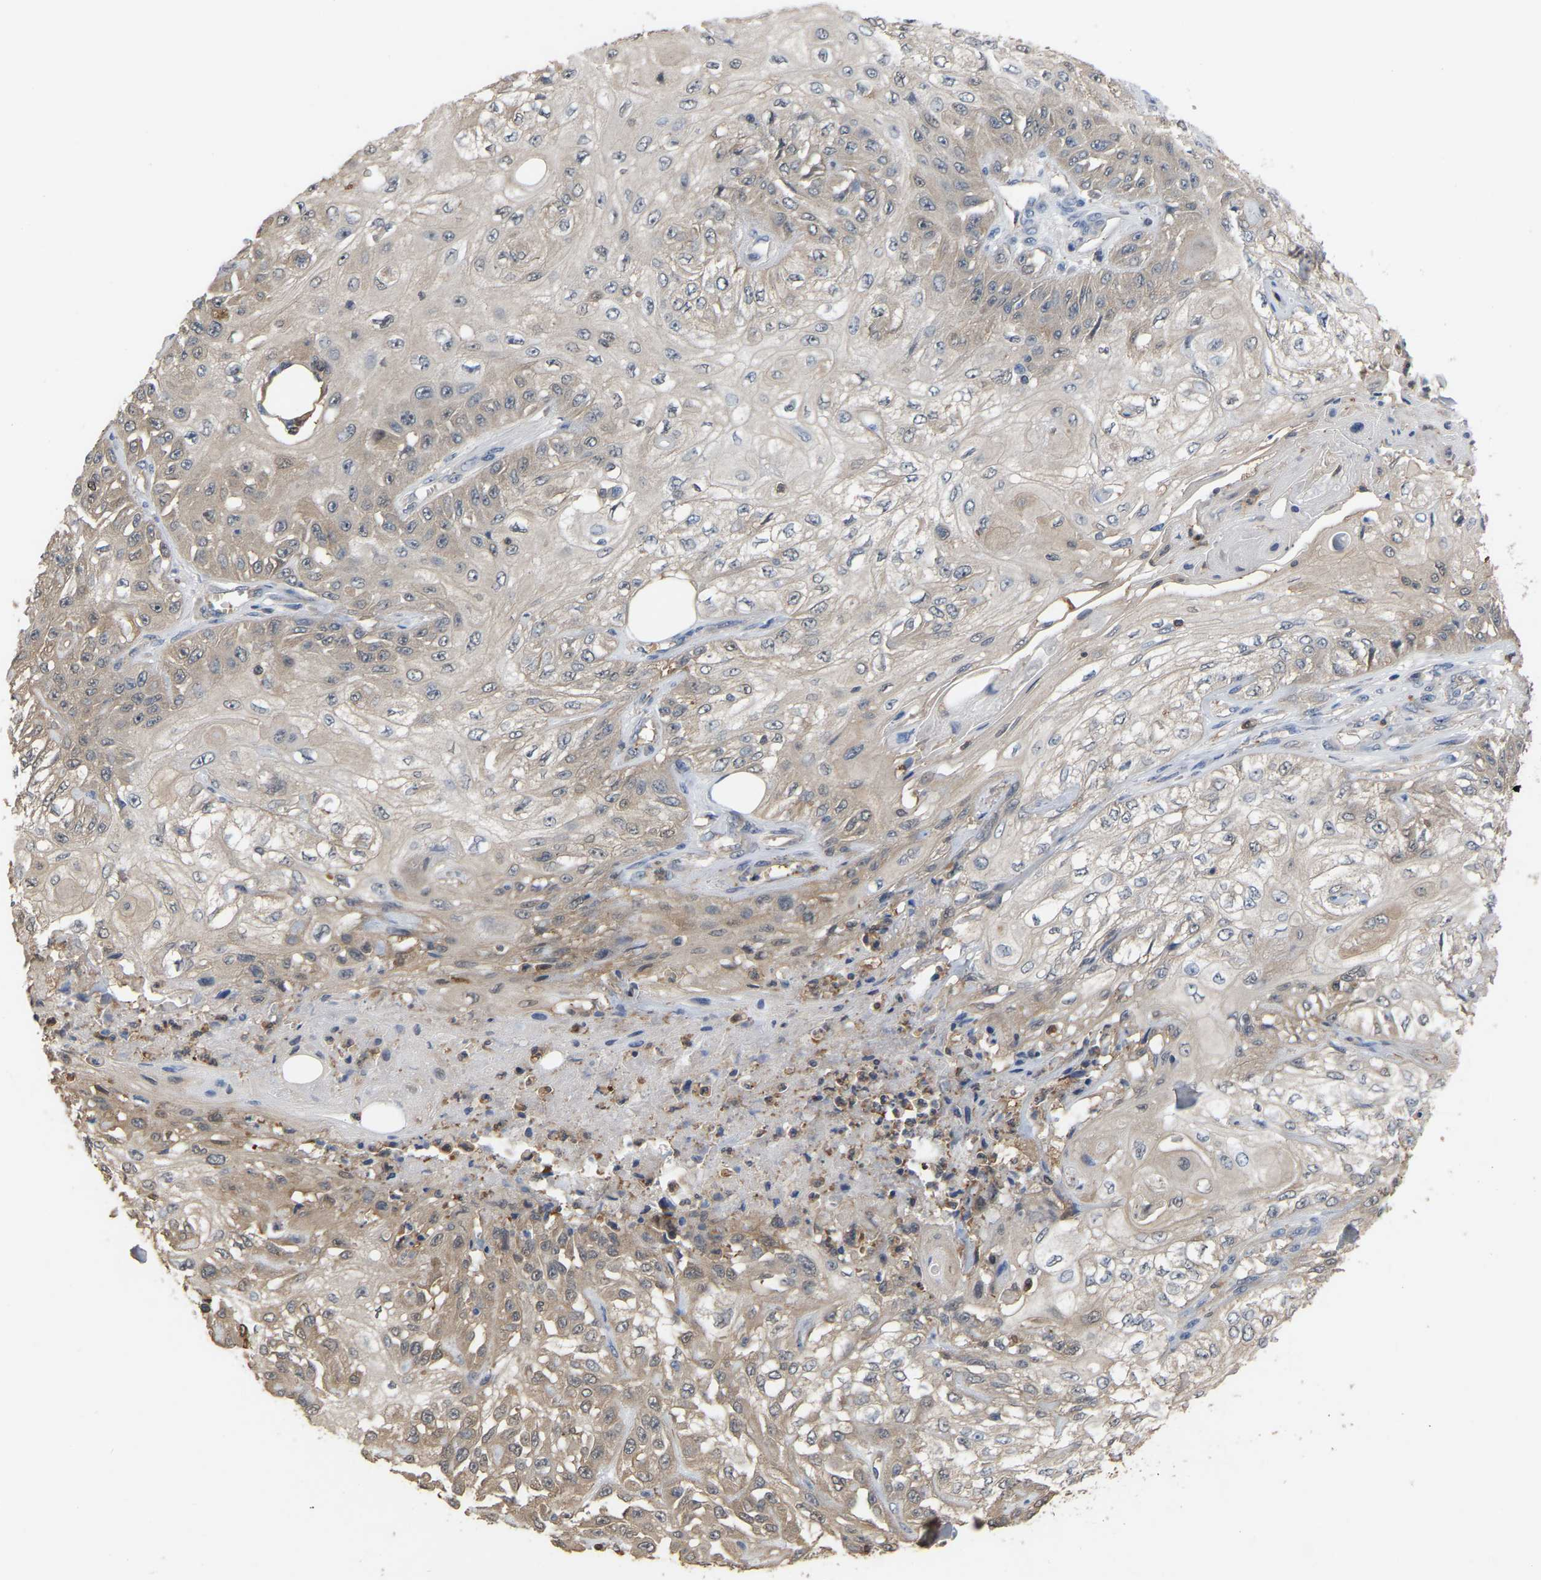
{"staining": {"intensity": "weak", "quantity": "<25%", "location": "cytoplasmic/membranous"}, "tissue": "skin cancer", "cell_type": "Tumor cells", "image_type": "cancer", "snomed": [{"axis": "morphology", "description": "Squamous cell carcinoma, NOS"}, {"axis": "morphology", "description": "Squamous cell carcinoma, metastatic, NOS"}, {"axis": "topography", "description": "Skin"}, {"axis": "topography", "description": "Lymph node"}], "caption": "Photomicrograph shows no significant protein positivity in tumor cells of skin squamous cell carcinoma. The staining was performed using DAB to visualize the protein expression in brown, while the nuclei were stained in blue with hematoxylin (Magnification: 20x).", "gene": "MTPN", "patient": {"sex": "male", "age": 75}}